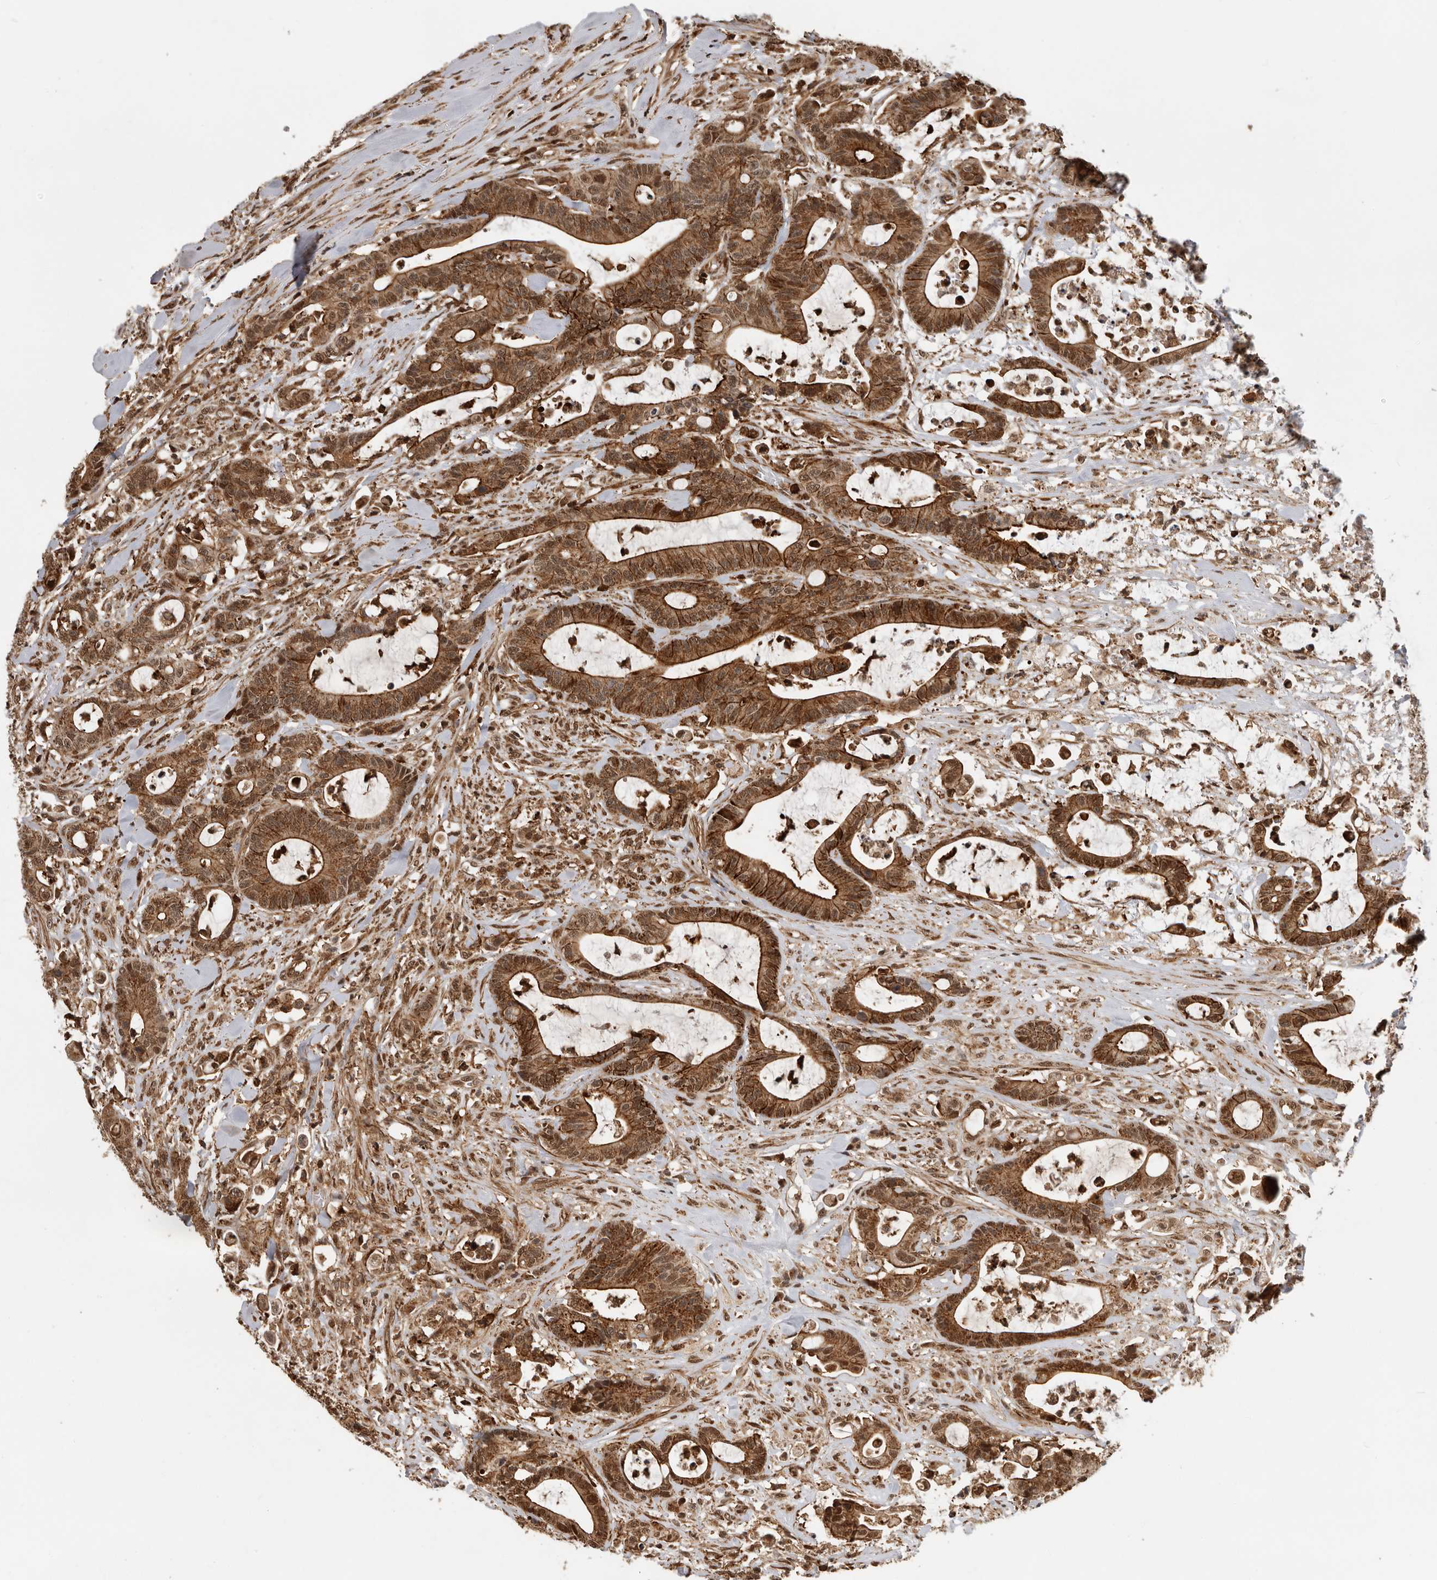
{"staining": {"intensity": "strong", "quantity": ">75%", "location": "cytoplasmic/membranous,nuclear"}, "tissue": "colorectal cancer", "cell_type": "Tumor cells", "image_type": "cancer", "snomed": [{"axis": "morphology", "description": "Adenocarcinoma, NOS"}, {"axis": "topography", "description": "Colon"}], "caption": "Immunohistochemistry micrograph of neoplastic tissue: human colorectal cancer (adenocarcinoma) stained using IHC shows high levels of strong protein expression localized specifically in the cytoplasmic/membranous and nuclear of tumor cells, appearing as a cytoplasmic/membranous and nuclear brown color.", "gene": "RNF157", "patient": {"sex": "female", "age": 84}}